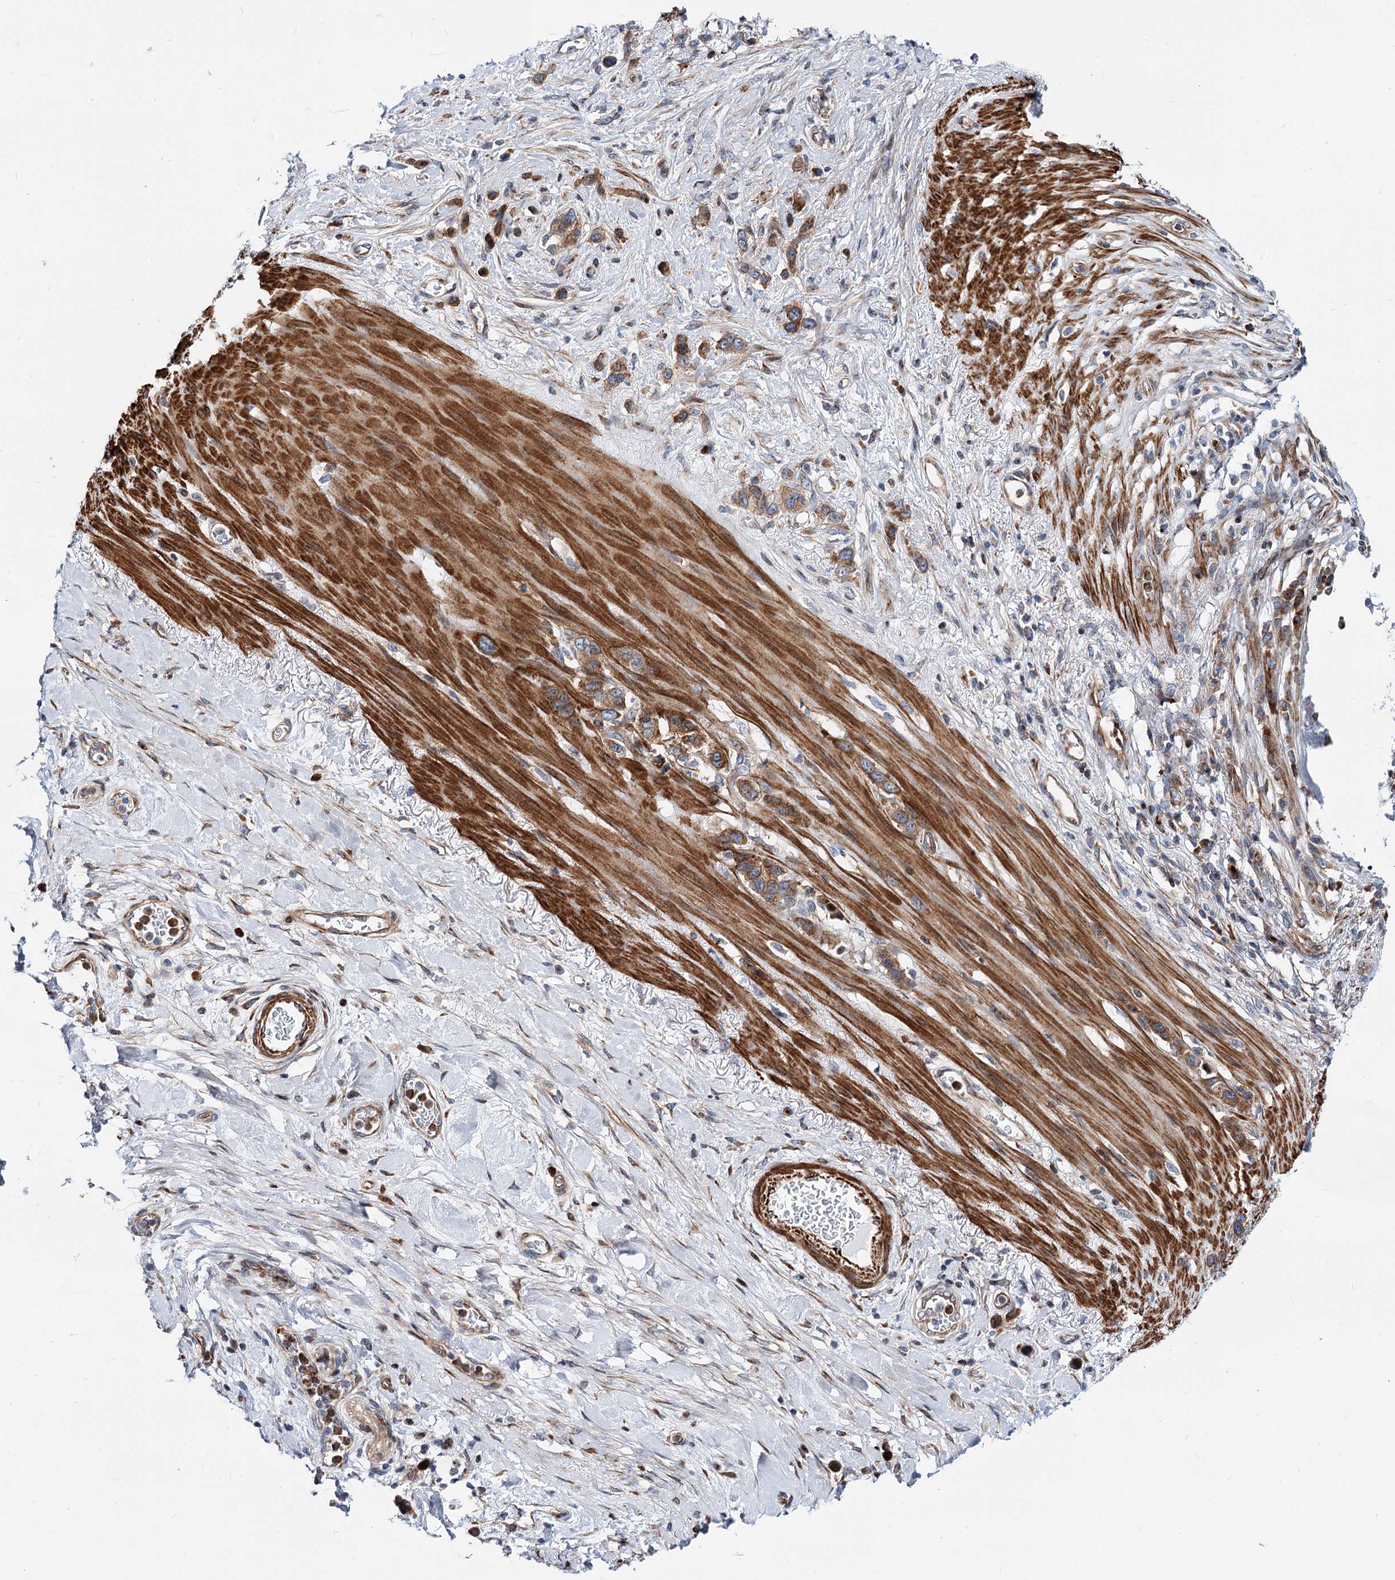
{"staining": {"intensity": "moderate", "quantity": ">75%", "location": "cytoplasmic/membranous"}, "tissue": "stomach cancer", "cell_type": "Tumor cells", "image_type": "cancer", "snomed": [{"axis": "morphology", "description": "Adenocarcinoma, NOS"}, {"axis": "morphology", "description": "Adenocarcinoma, High grade"}, {"axis": "topography", "description": "Stomach, upper"}, {"axis": "topography", "description": "Stomach, lower"}], "caption": "Brown immunohistochemical staining in adenocarcinoma (stomach) exhibits moderate cytoplasmic/membranous positivity in about >75% of tumor cells.", "gene": "THAP9", "patient": {"sex": "female", "age": 65}}